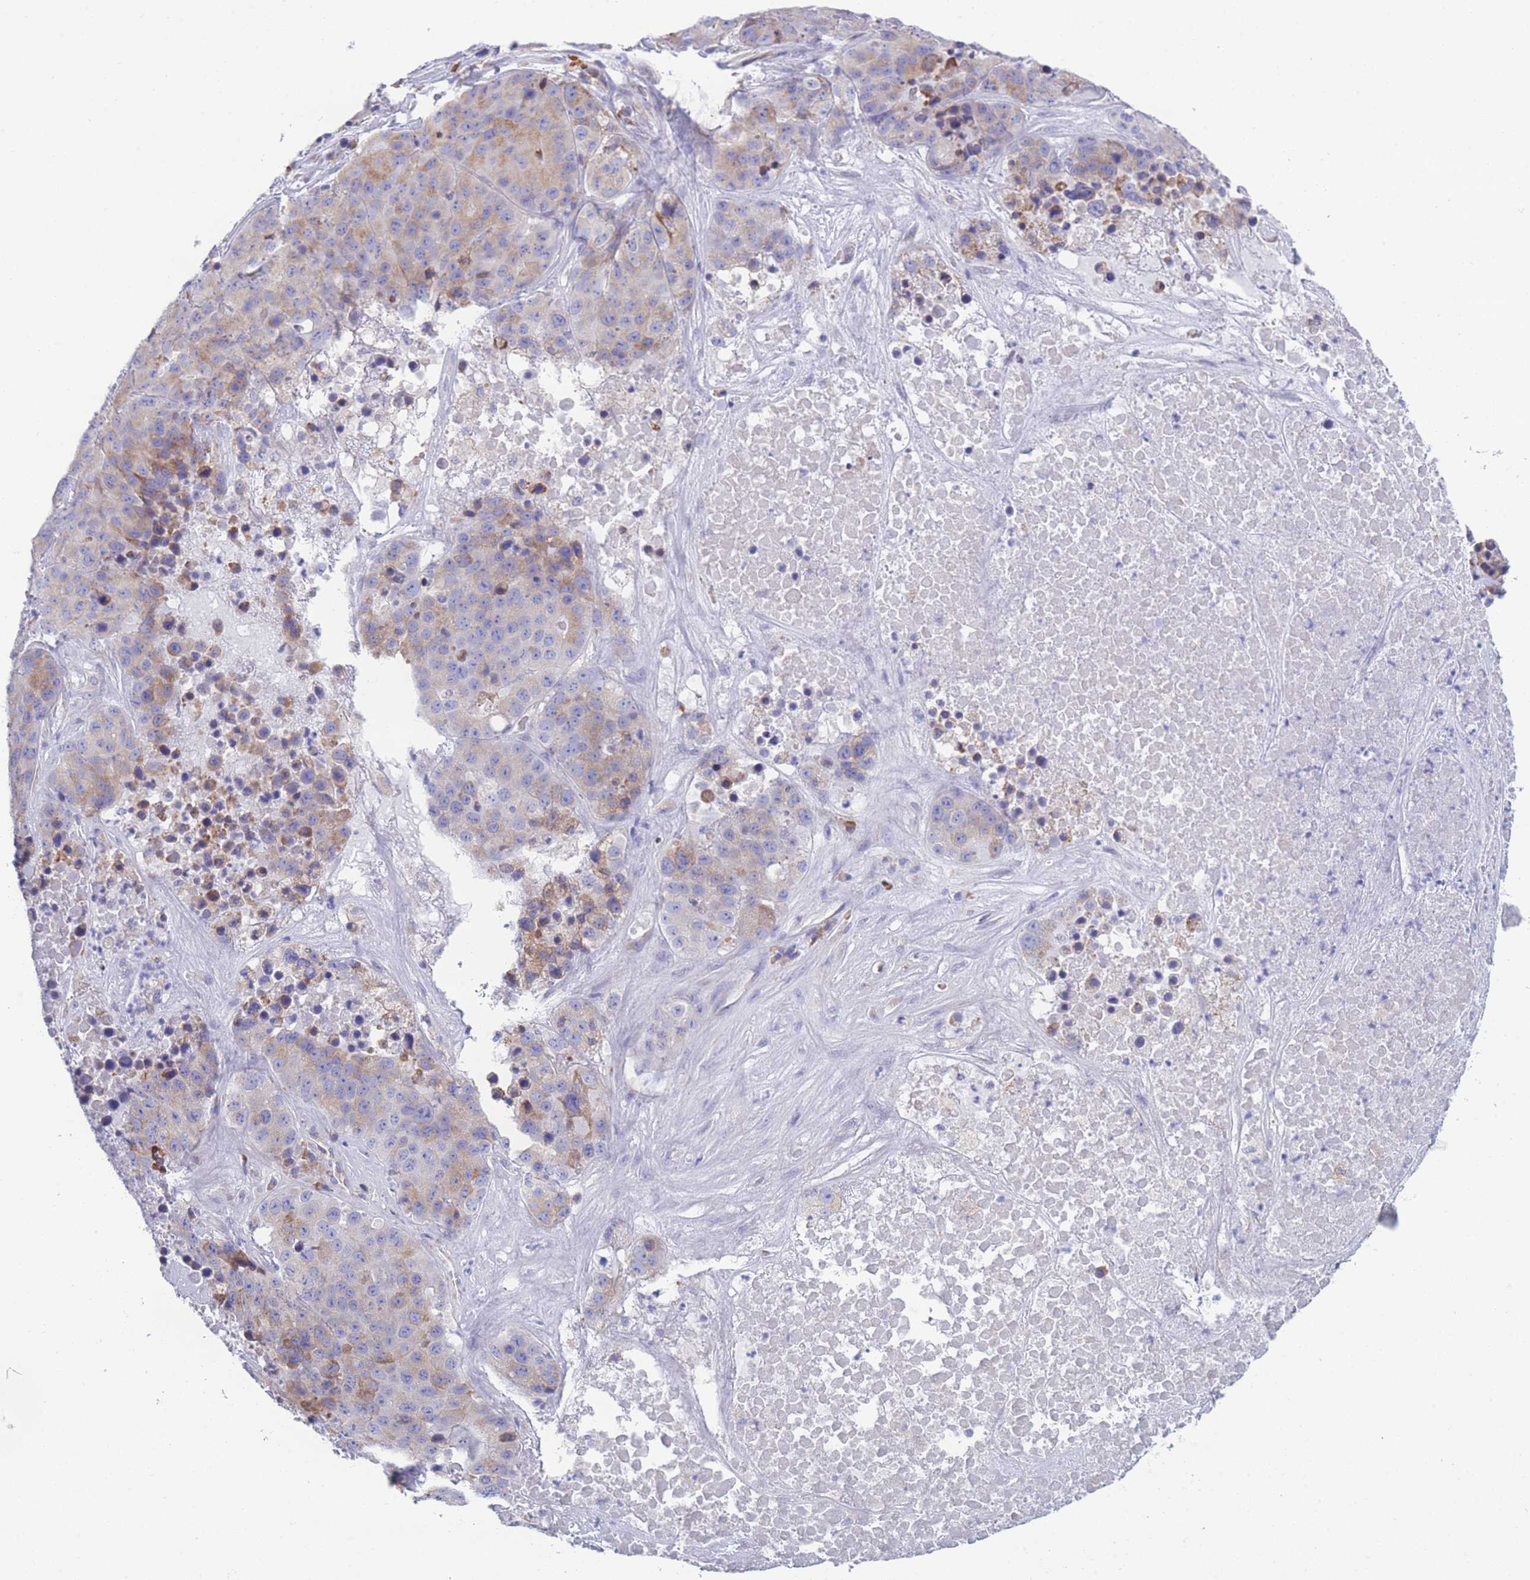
{"staining": {"intensity": "moderate", "quantity": "<25%", "location": "cytoplasmic/membranous"}, "tissue": "stomach cancer", "cell_type": "Tumor cells", "image_type": "cancer", "snomed": [{"axis": "morphology", "description": "Adenocarcinoma, NOS"}, {"axis": "topography", "description": "Stomach"}], "caption": "Approximately <25% of tumor cells in human stomach cancer display moderate cytoplasmic/membranous protein expression as visualized by brown immunohistochemical staining.", "gene": "XKR8", "patient": {"sex": "male", "age": 71}}